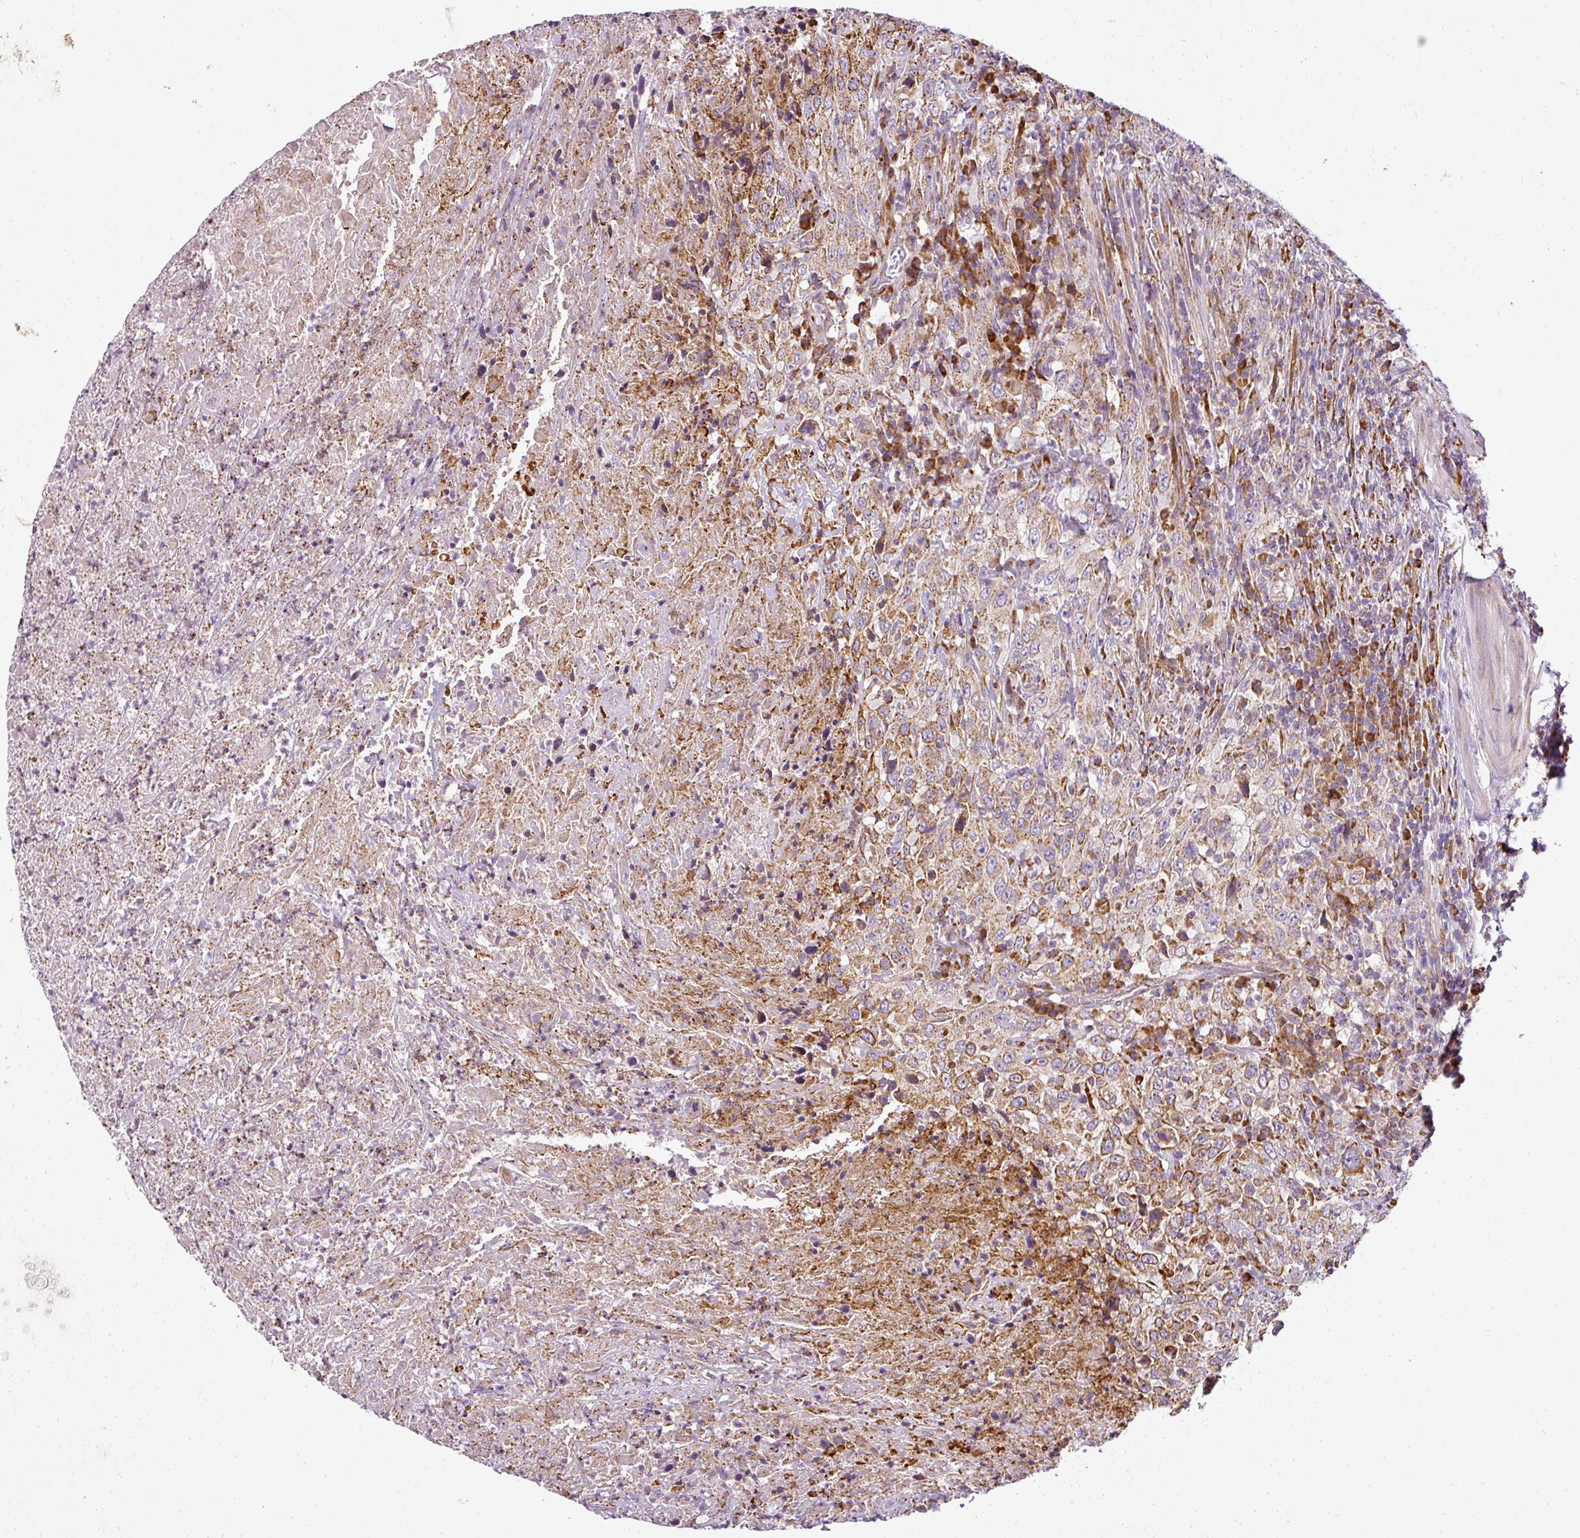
{"staining": {"intensity": "moderate", "quantity": "25%-75%", "location": "cytoplasmic/membranous"}, "tissue": "urothelial cancer", "cell_type": "Tumor cells", "image_type": "cancer", "snomed": [{"axis": "morphology", "description": "Urothelial carcinoma, High grade"}, {"axis": "topography", "description": "Urinary bladder"}], "caption": "Urothelial carcinoma (high-grade) stained with IHC shows moderate cytoplasmic/membranous positivity in about 25%-75% of tumor cells. (DAB (3,3'-diaminobenzidine) IHC with brightfield microscopy, high magnification).", "gene": "ANKRD18A", "patient": {"sex": "male", "age": 61}}